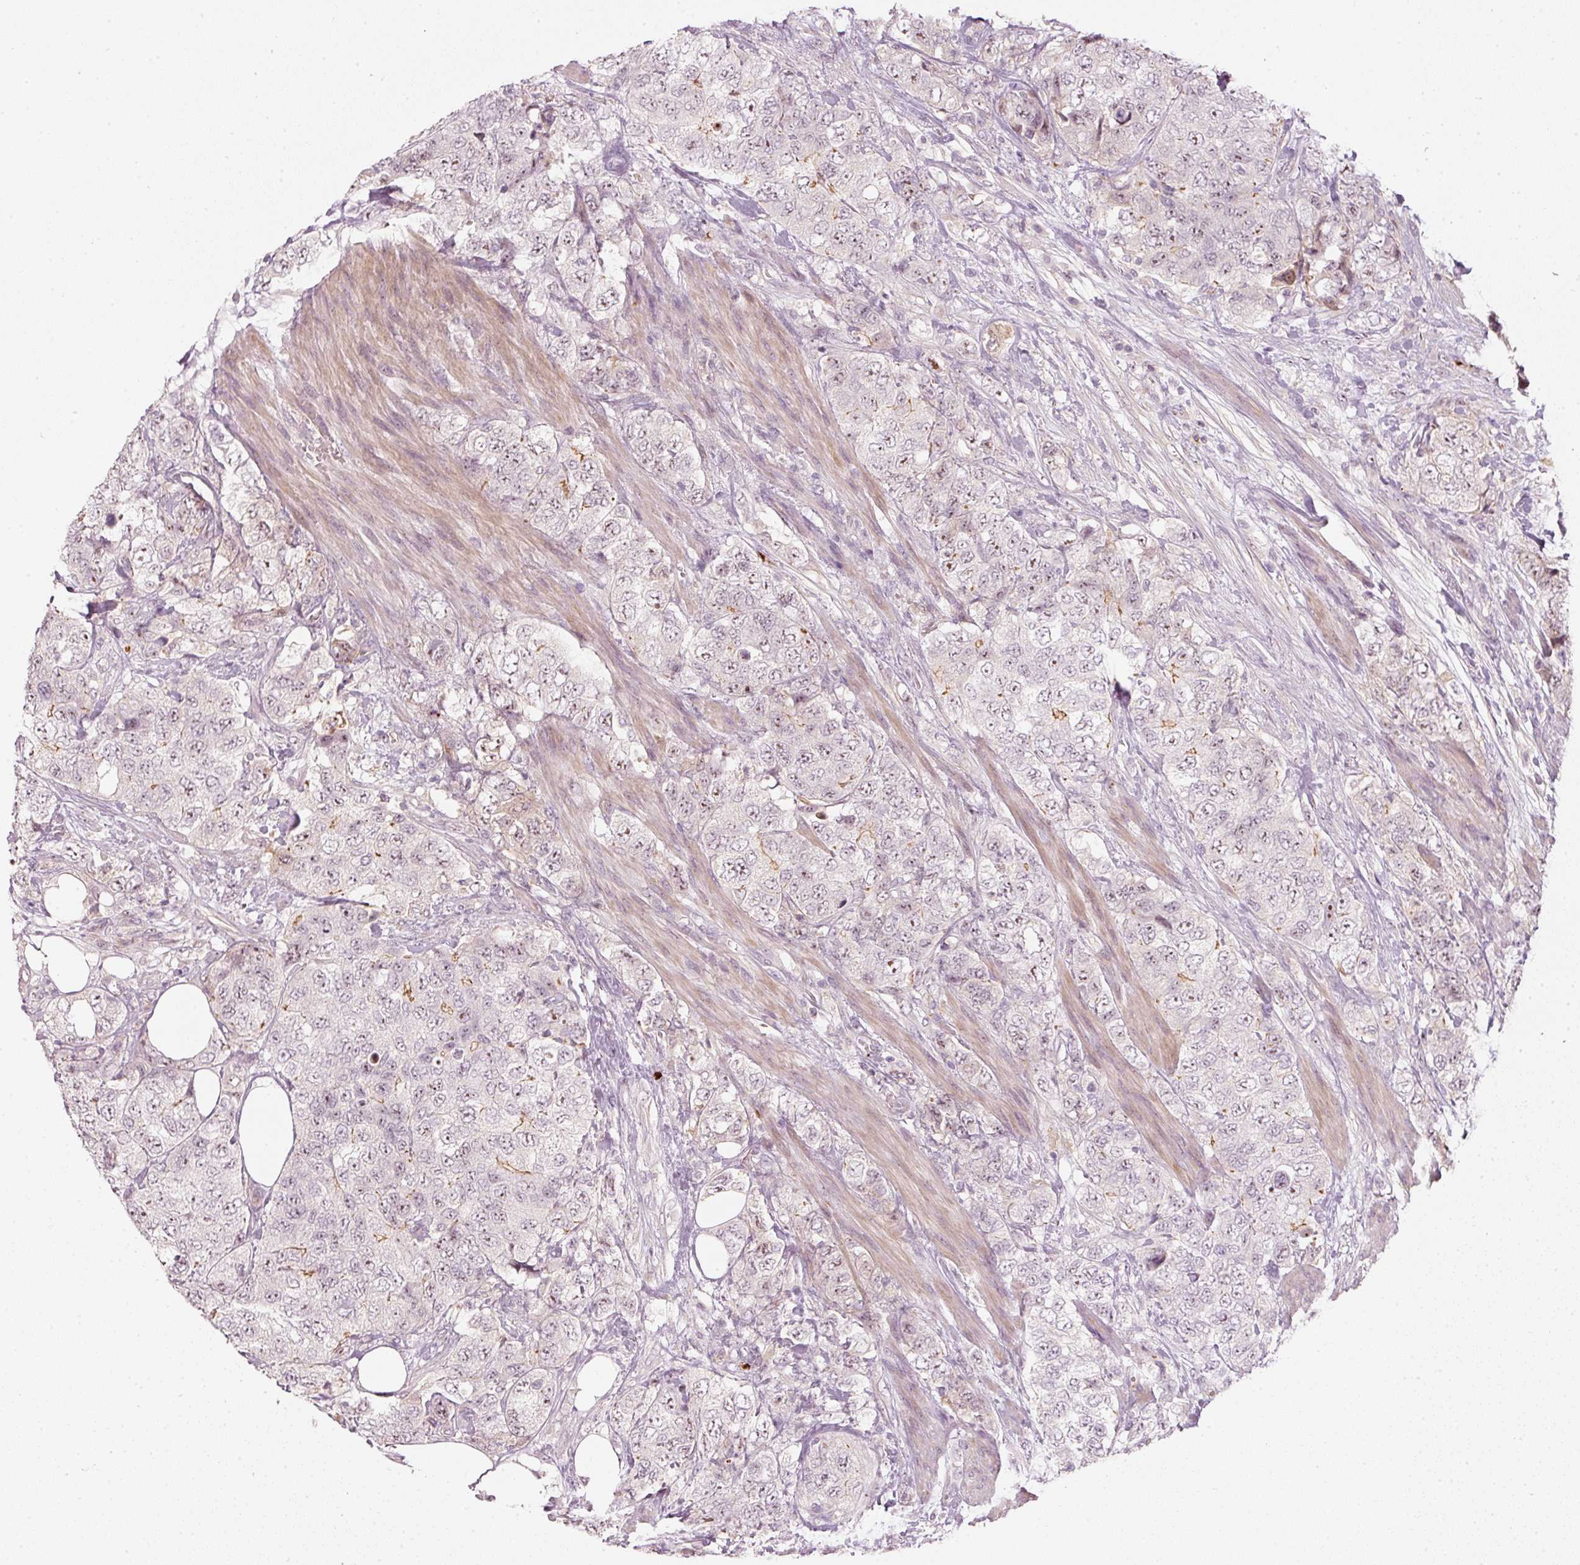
{"staining": {"intensity": "moderate", "quantity": "25%-75%", "location": "nuclear"}, "tissue": "urothelial cancer", "cell_type": "Tumor cells", "image_type": "cancer", "snomed": [{"axis": "morphology", "description": "Urothelial carcinoma, High grade"}, {"axis": "topography", "description": "Urinary bladder"}], "caption": "Tumor cells show medium levels of moderate nuclear positivity in approximately 25%-75% of cells in urothelial carcinoma (high-grade).", "gene": "VCAM1", "patient": {"sex": "female", "age": 78}}